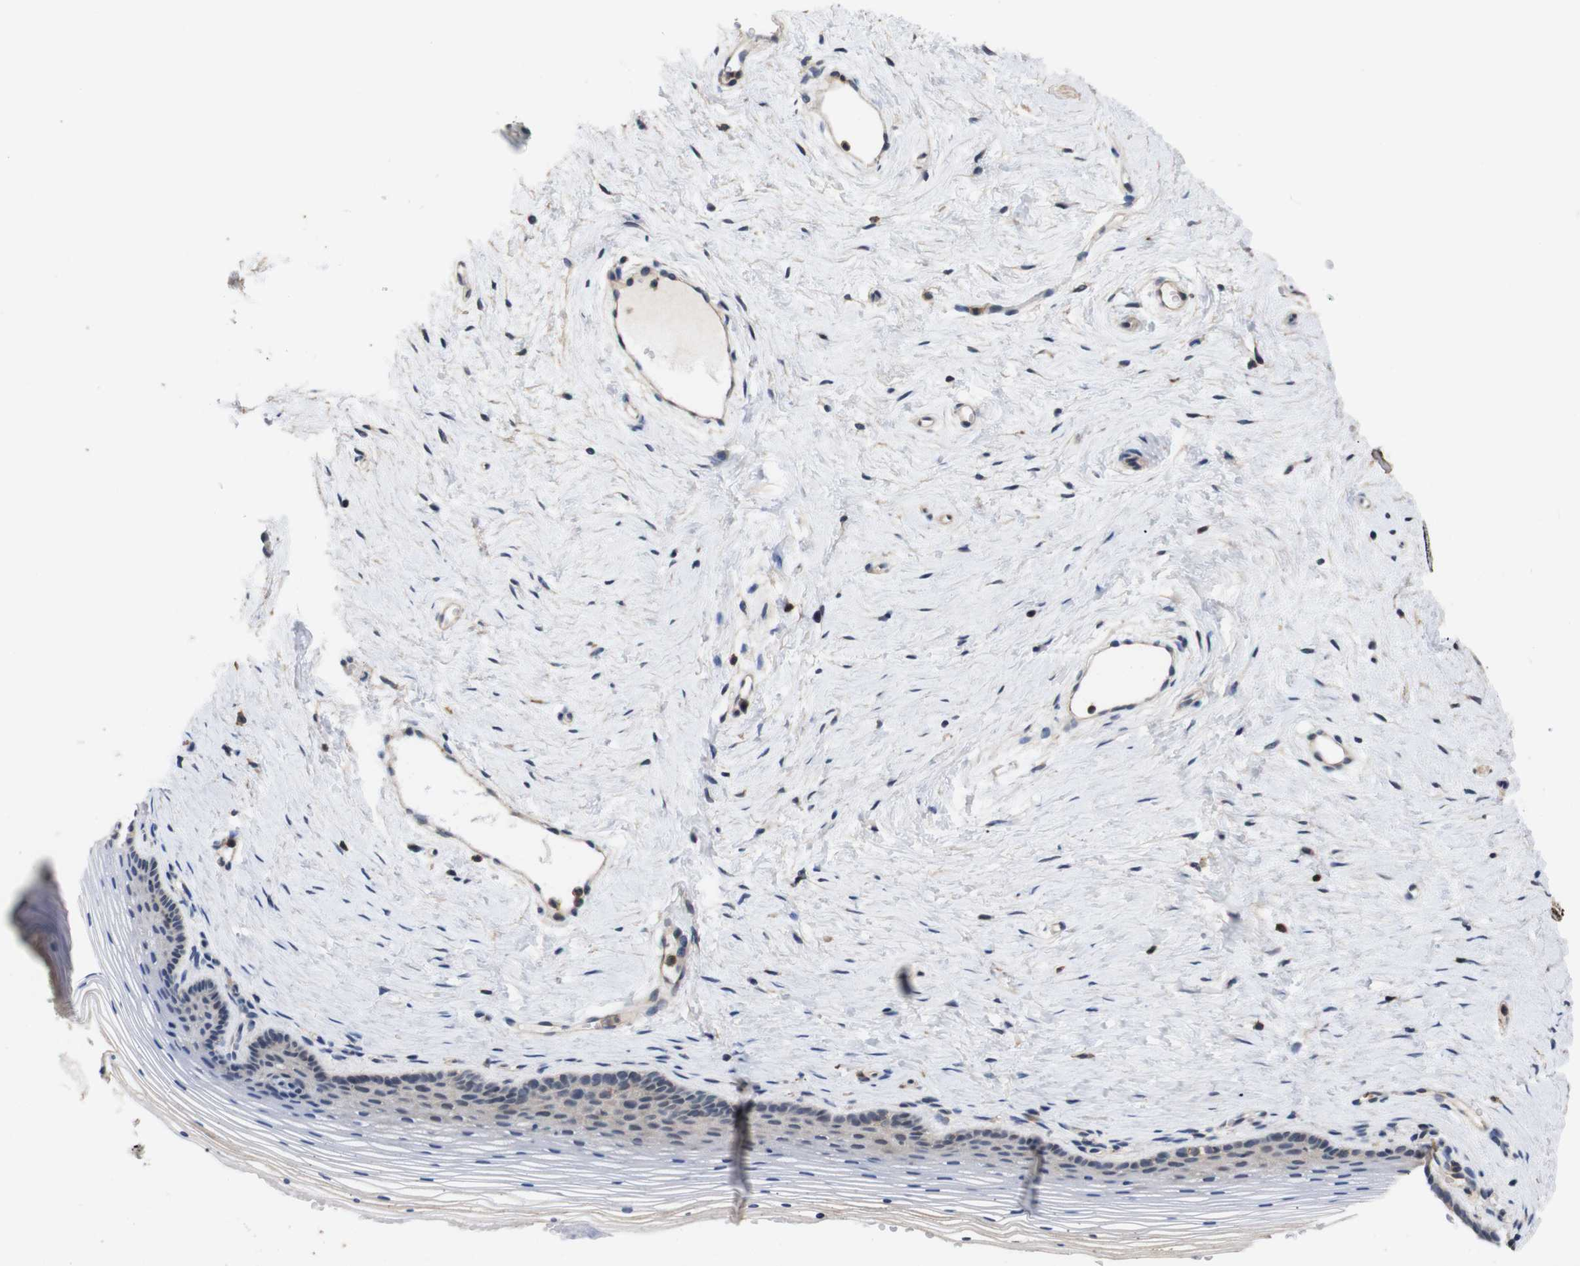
{"staining": {"intensity": "negative", "quantity": "none", "location": "none"}, "tissue": "vagina", "cell_type": "Squamous epithelial cells", "image_type": "normal", "snomed": [{"axis": "morphology", "description": "Normal tissue, NOS"}, {"axis": "topography", "description": "Vagina"}], "caption": "Squamous epithelial cells are negative for protein expression in unremarkable human vagina. (DAB (3,3'-diaminobenzidine) immunohistochemistry with hematoxylin counter stain).", "gene": "BRWD3", "patient": {"sex": "female", "age": 32}}